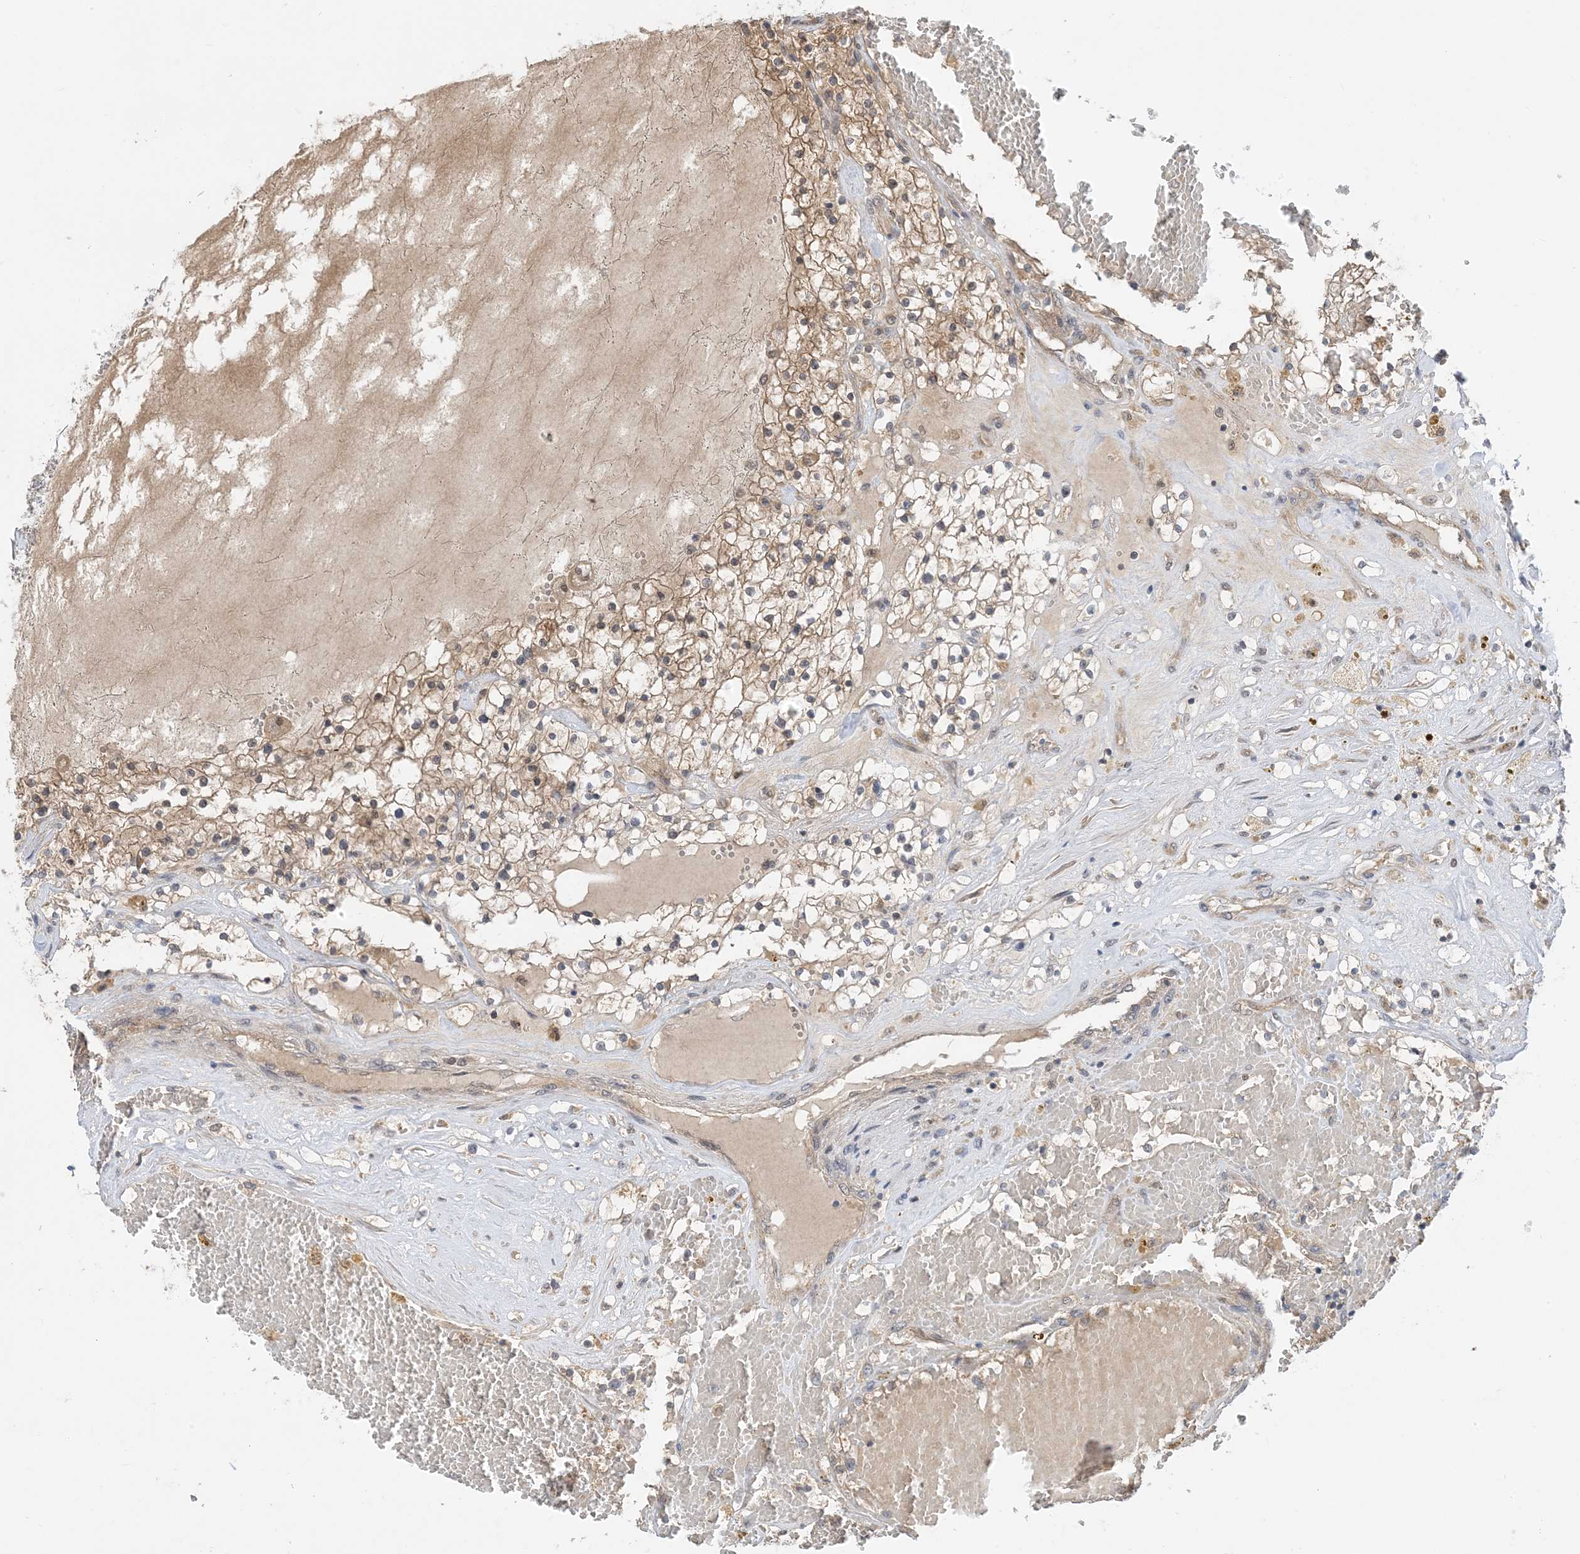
{"staining": {"intensity": "moderate", "quantity": ">75%", "location": "cytoplasmic/membranous"}, "tissue": "renal cancer", "cell_type": "Tumor cells", "image_type": "cancer", "snomed": [{"axis": "morphology", "description": "Normal tissue, NOS"}, {"axis": "morphology", "description": "Adenocarcinoma, NOS"}, {"axis": "topography", "description": "Kidney"}], "caption": "This is an image of immunohistochemistry staining of renal adenocarcinoma, which shows moderate staining in the cytoplasmic/membranous of tumor cells.", "gene": "WDR26", "patient": {"sex": "male", "age": 68}}